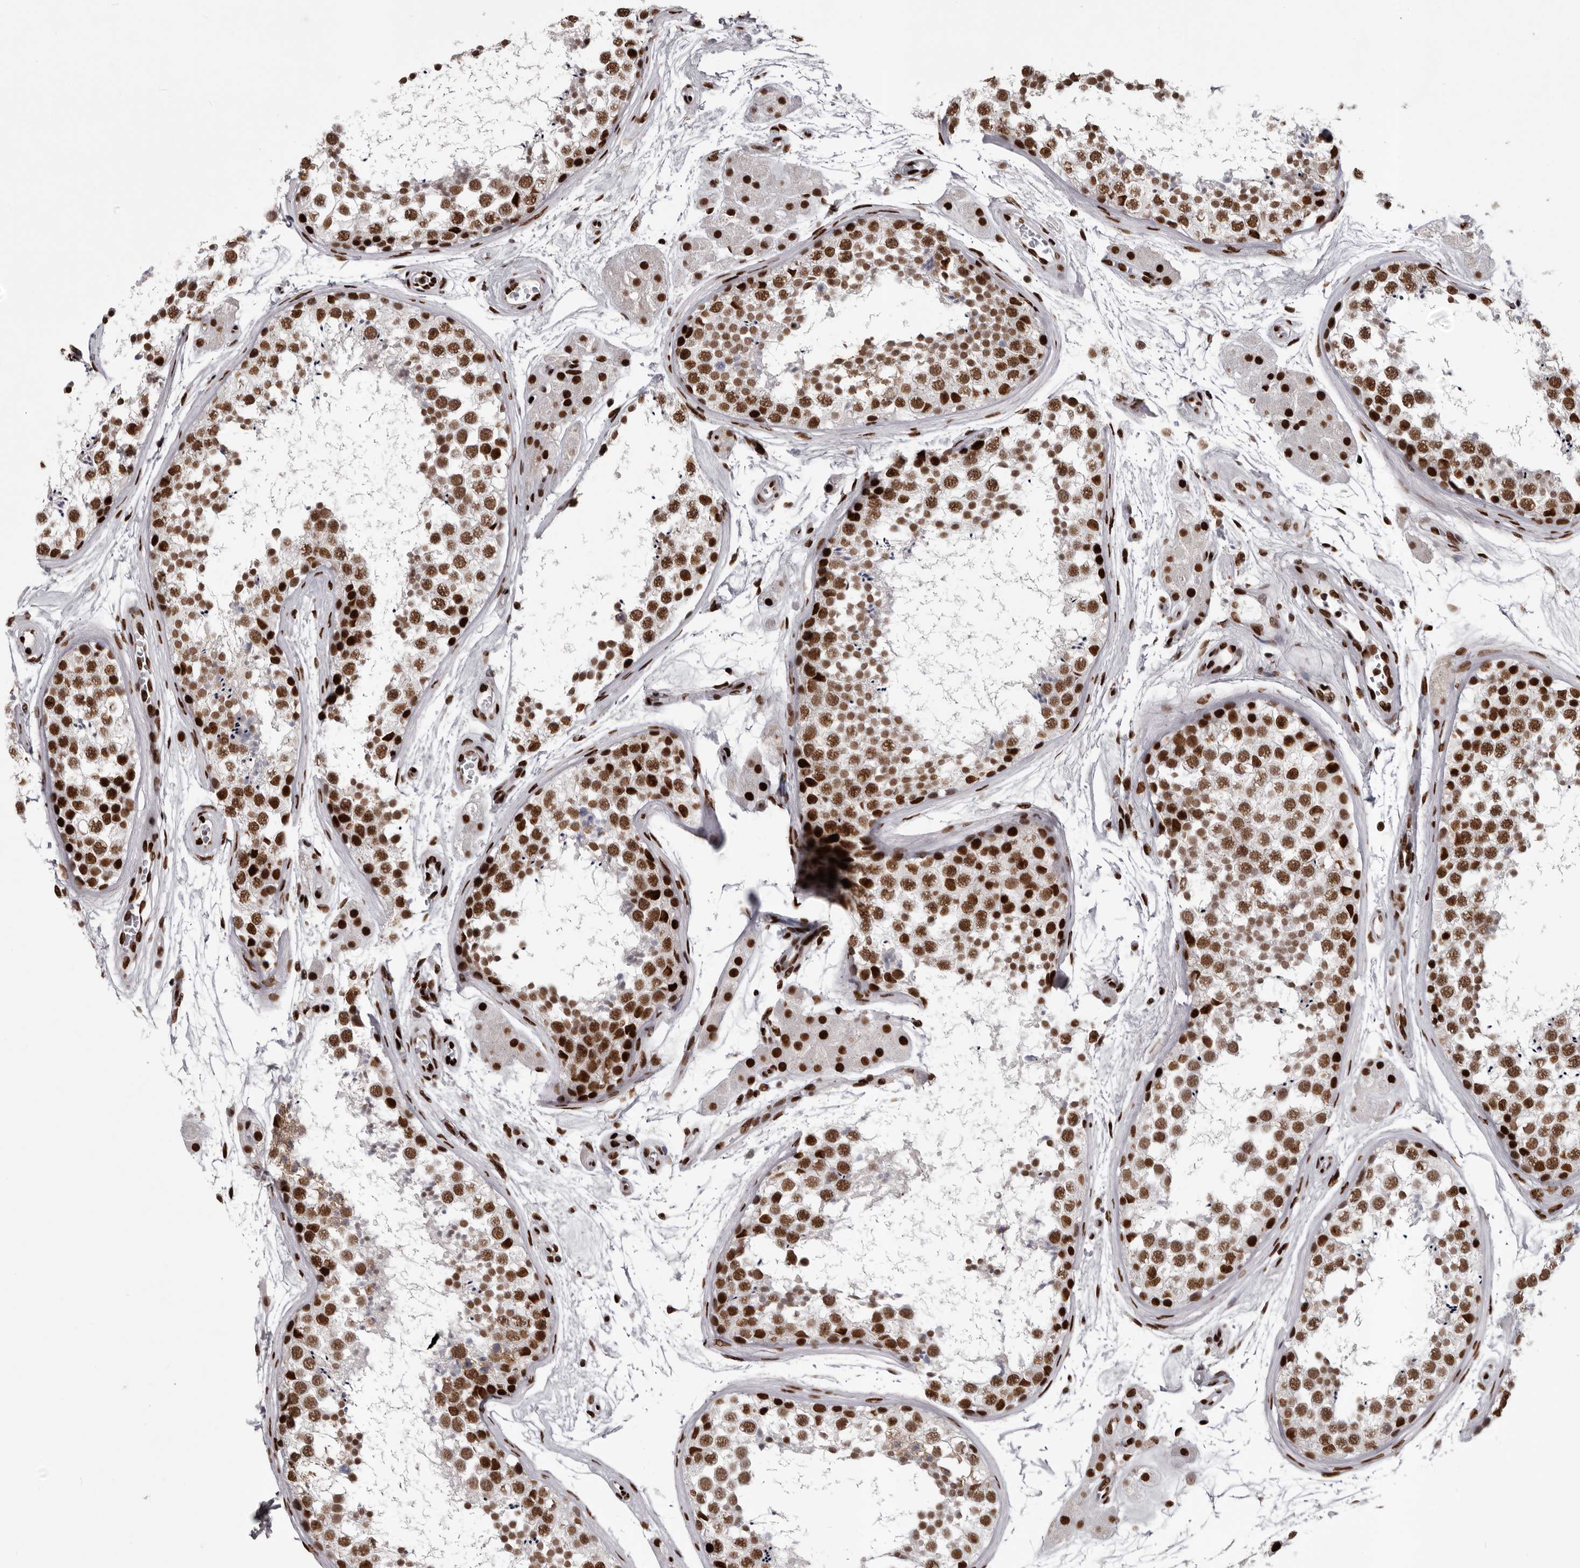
{"staining": {"intensity": "strong", "quantity": ">75%", "location": "nuclear"}, "tissue": "testis", "cell_type": "Cells in seminiferous ducts", "image_type": "normal", "snomed": [{"axis": "morphology", "description": "Normal tissue, NOS"}, {"axis": "topography", "description": "Testis"}], "caption": "Protein positivity by immunohistochemistry displays strong nuclear positivity in approximately >75% of cells in seminiferous ducts in benign testis.", "gene": "NUMA1", "patient": {"sex": "male", "age": 56}}